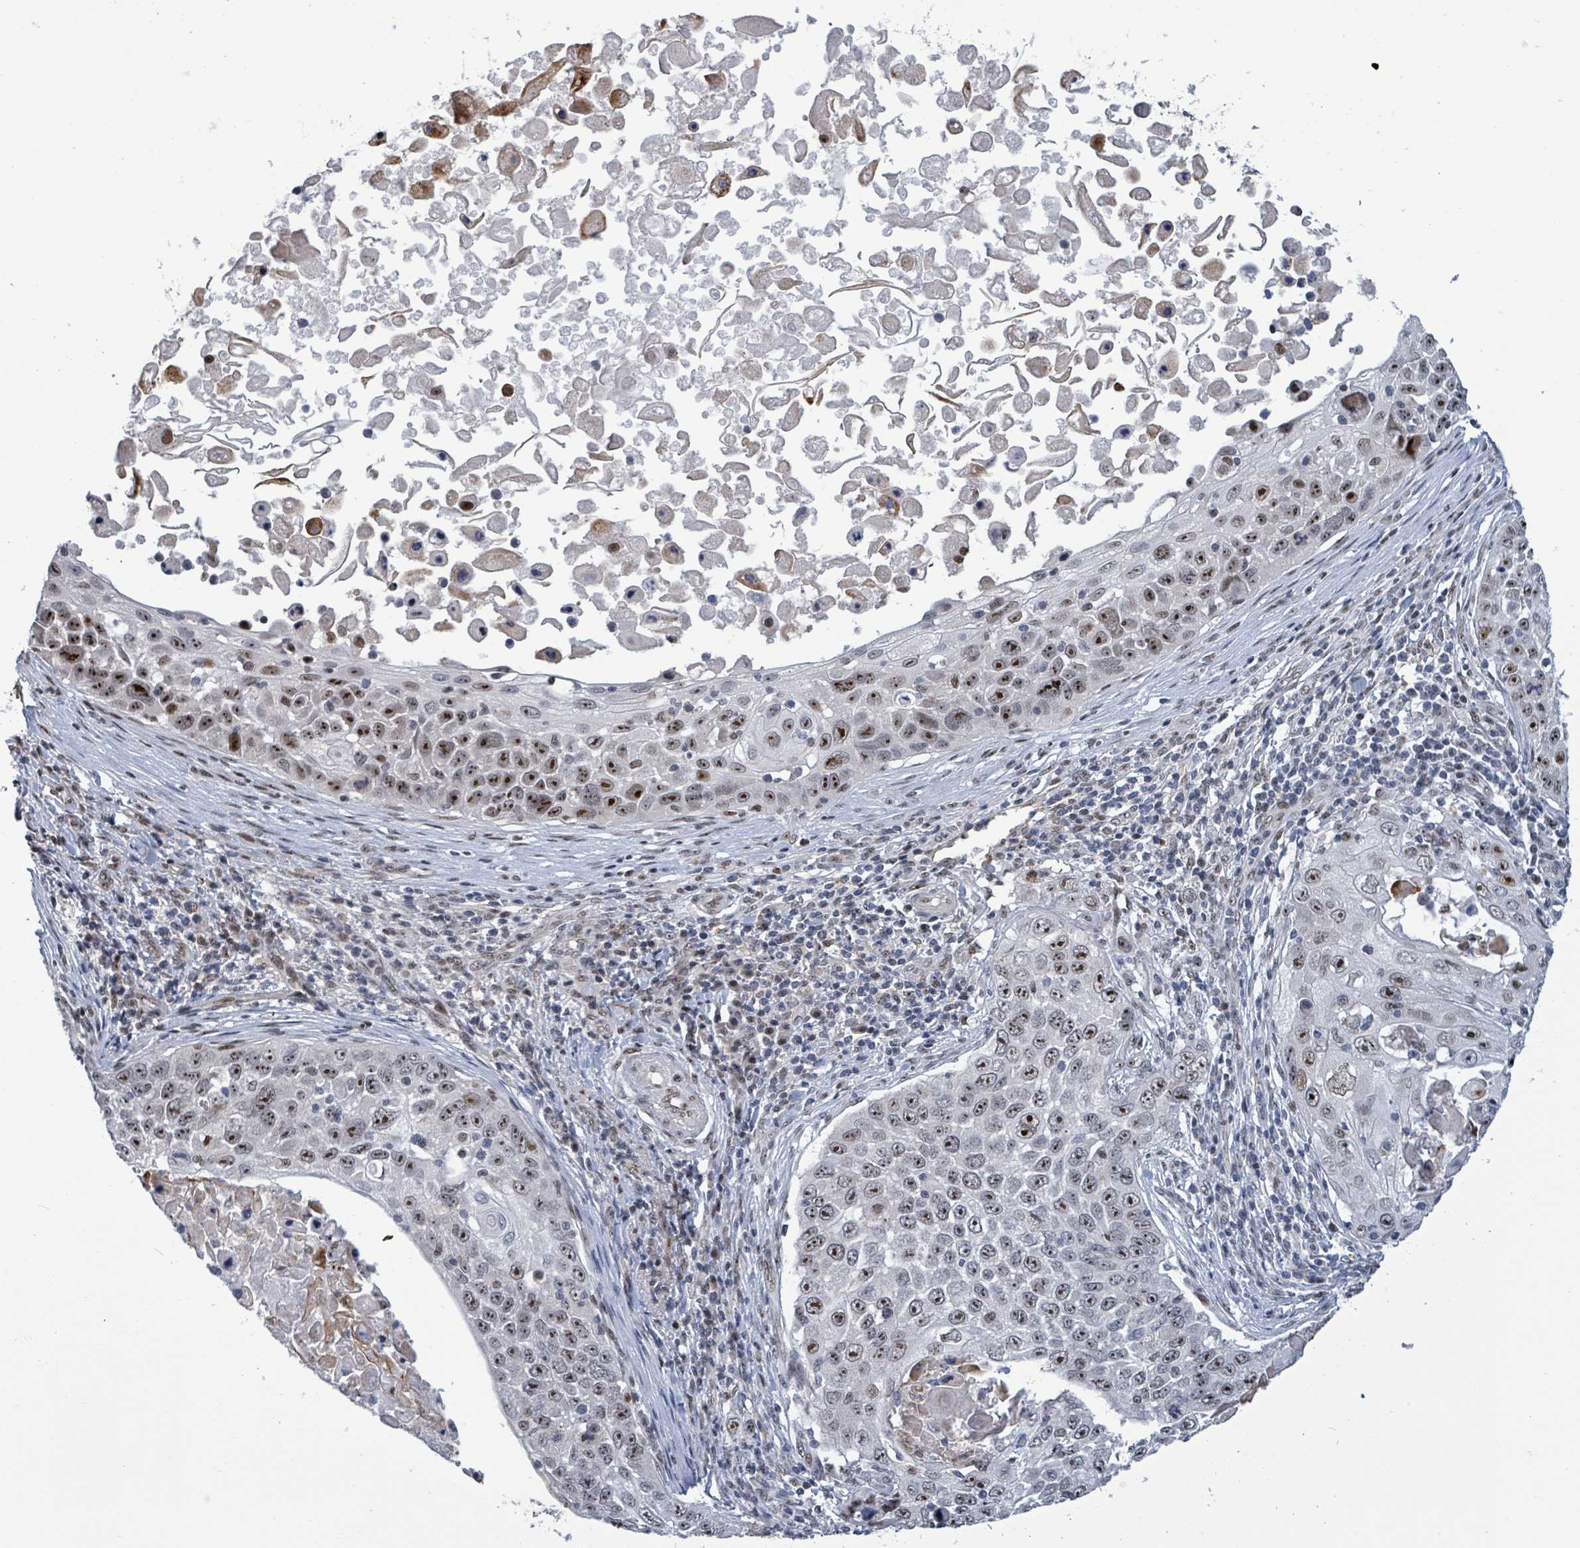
{"staining": {"intensity": "strong", "quantity": ">75%", "location": "nuclear"}, "tissue": "skin cancer", "cell_type": "Tumor cells", "image_type": "cancer", "snomed": [{"axis": "morphology", "description": "Squamous cell carcinoma, NOS"}, {"axis": "topography", "description": "Skin"}], "caption": "Strong nuclear staining for a protein is seen in approximately >75% of tumor cells of skin squamous cell carcinoma using immunohistochemistry (IHC).", "gene": "RRN3", "patient": {"sex": "male", "age": 24}}